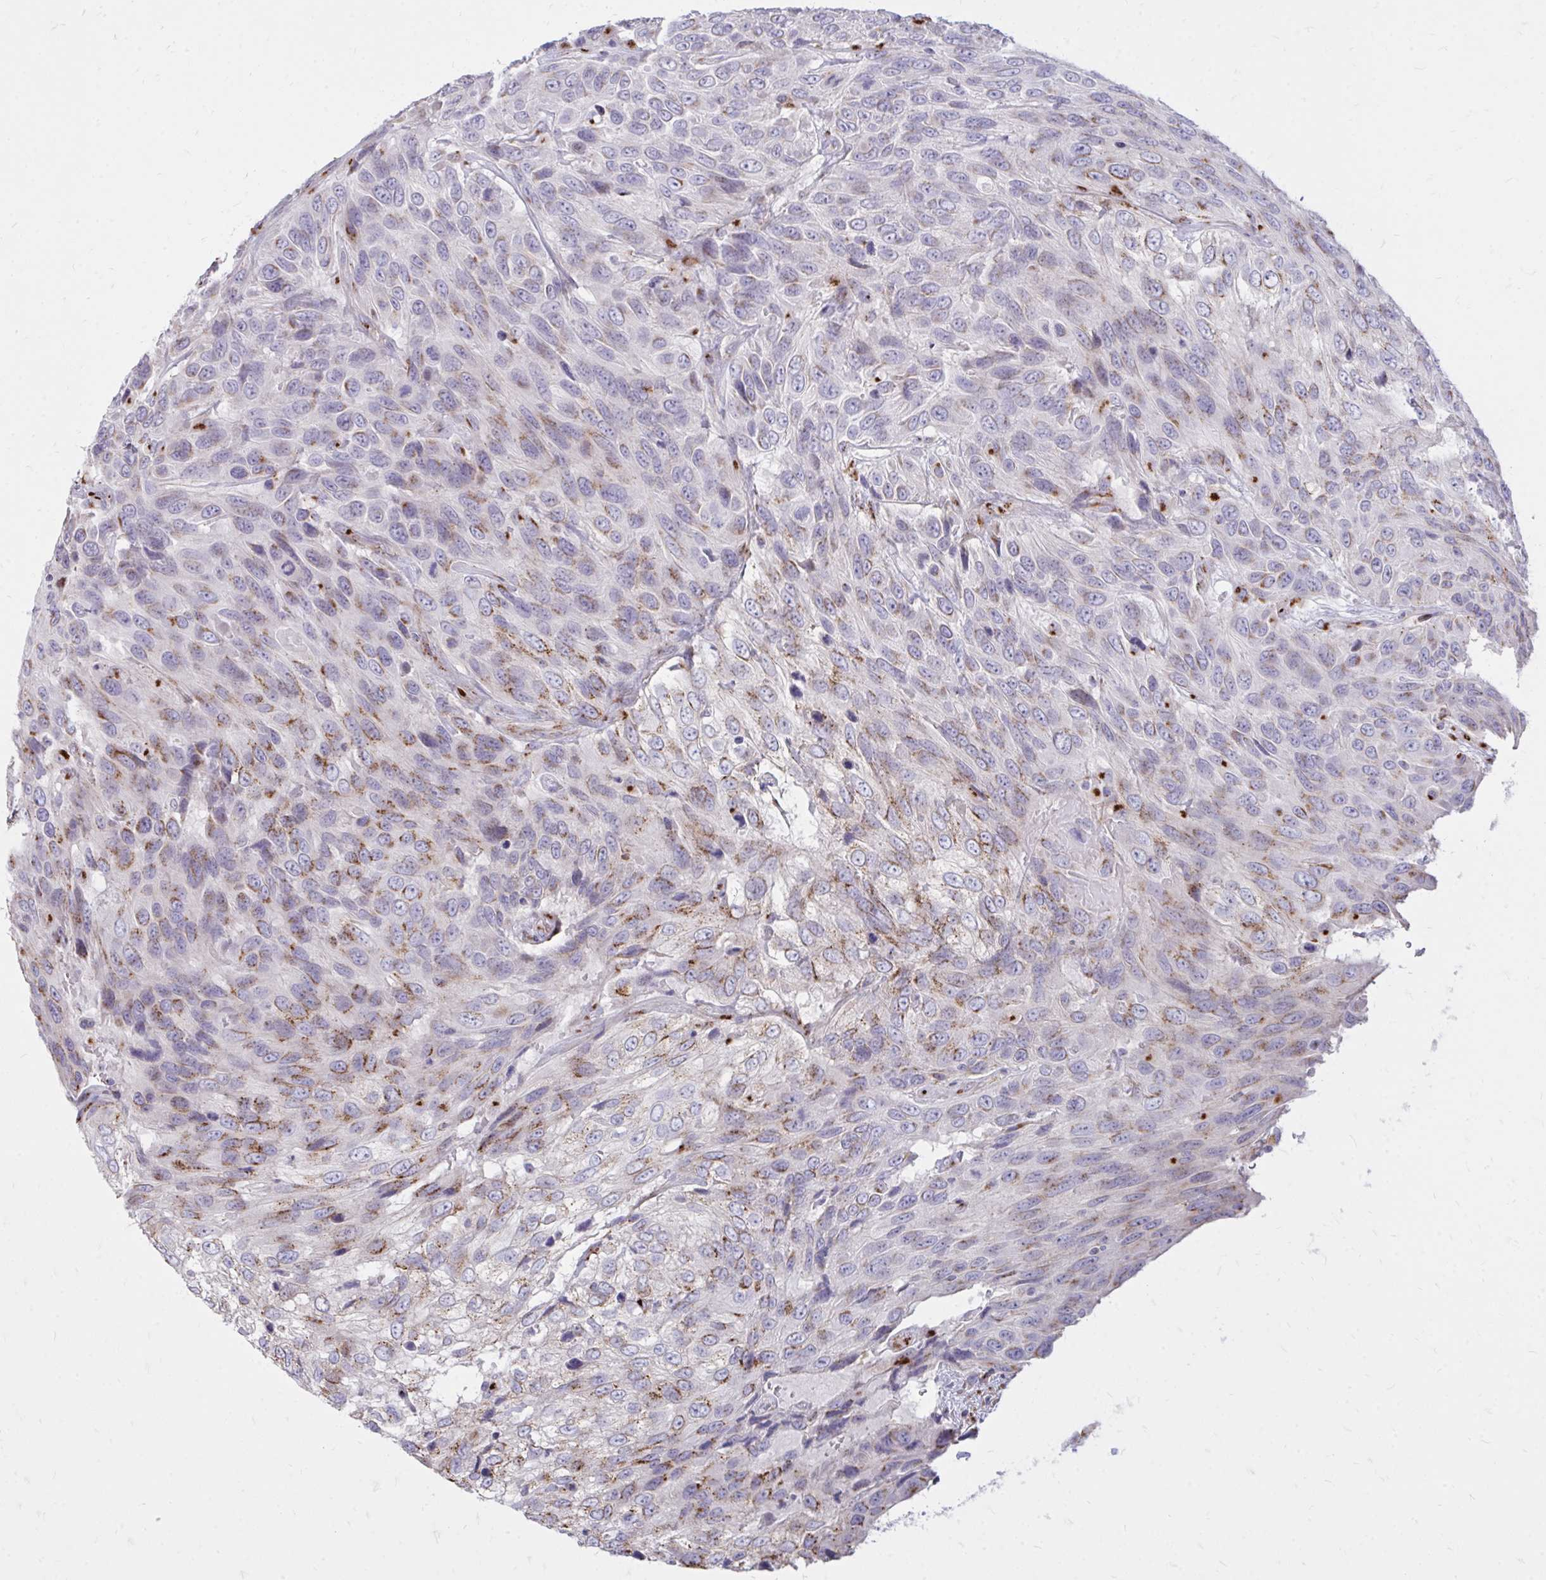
{"staining": {"intensity": "moderate", "quantity": "25%-75%", "location": "cytoplasmic/membranous"}, "tissue": "urothelial cancer", "cell_type": "Tumor cells", "image_type": "cancer", "snomed": [{"axis": "morphology", "description": "Urothelial carcinoma, High grade"}, {"axis": "topography", "description": "Urinary bladder"}], "caption": "Immunohistochemistry (IHC) (DAB (3,3'-diaminobenzidine)) staining of human high-grade urothelial carcinoma demonstrates moderate cytoplasmic/membranous protein staining in about 25%-75% of tumor cells.", "gene": "RAB6B", "patient": {"sex": "female", "age": 70}}